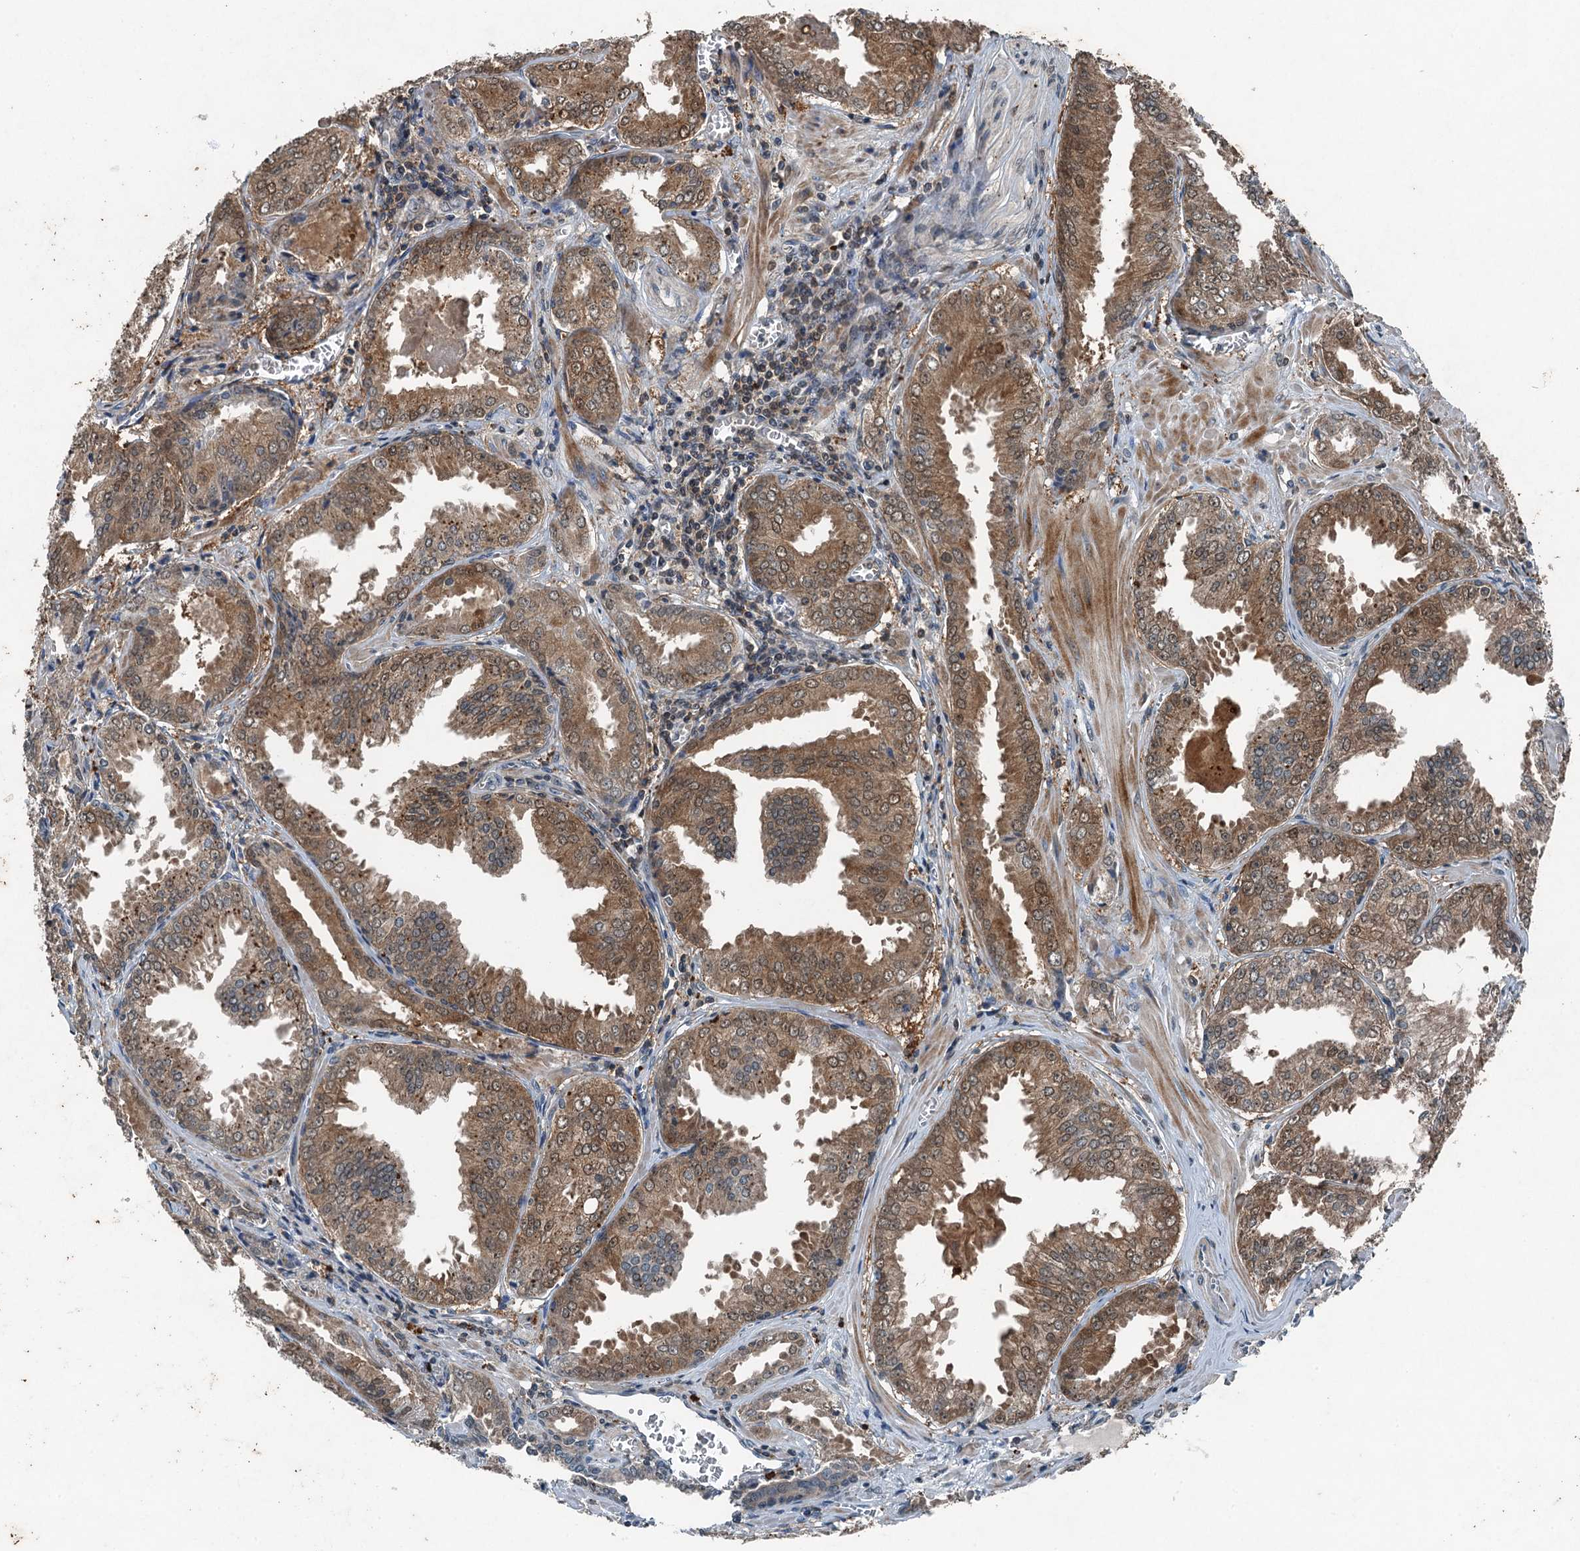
{"staining": {"intensity": "moderate", "quantity": "25%-75%", "location": "cytoplasmic/membranous"}, "tissue": "prostate cancer", "cell_type": "Tumor cells", "image_type": "cancer", "snomed": [{"axis": "morphology", "description": "Adenocarcinoma, Low grade"}, {"axis": "topography", "description": "Prostate"}], "caption": "Human low-grade adenocarcinoma (prostate) stained with a protein marker displays moderate staining in tumor cells.", "gene": "TCTN1", "patient": {"sex": "male", "age": 67}}